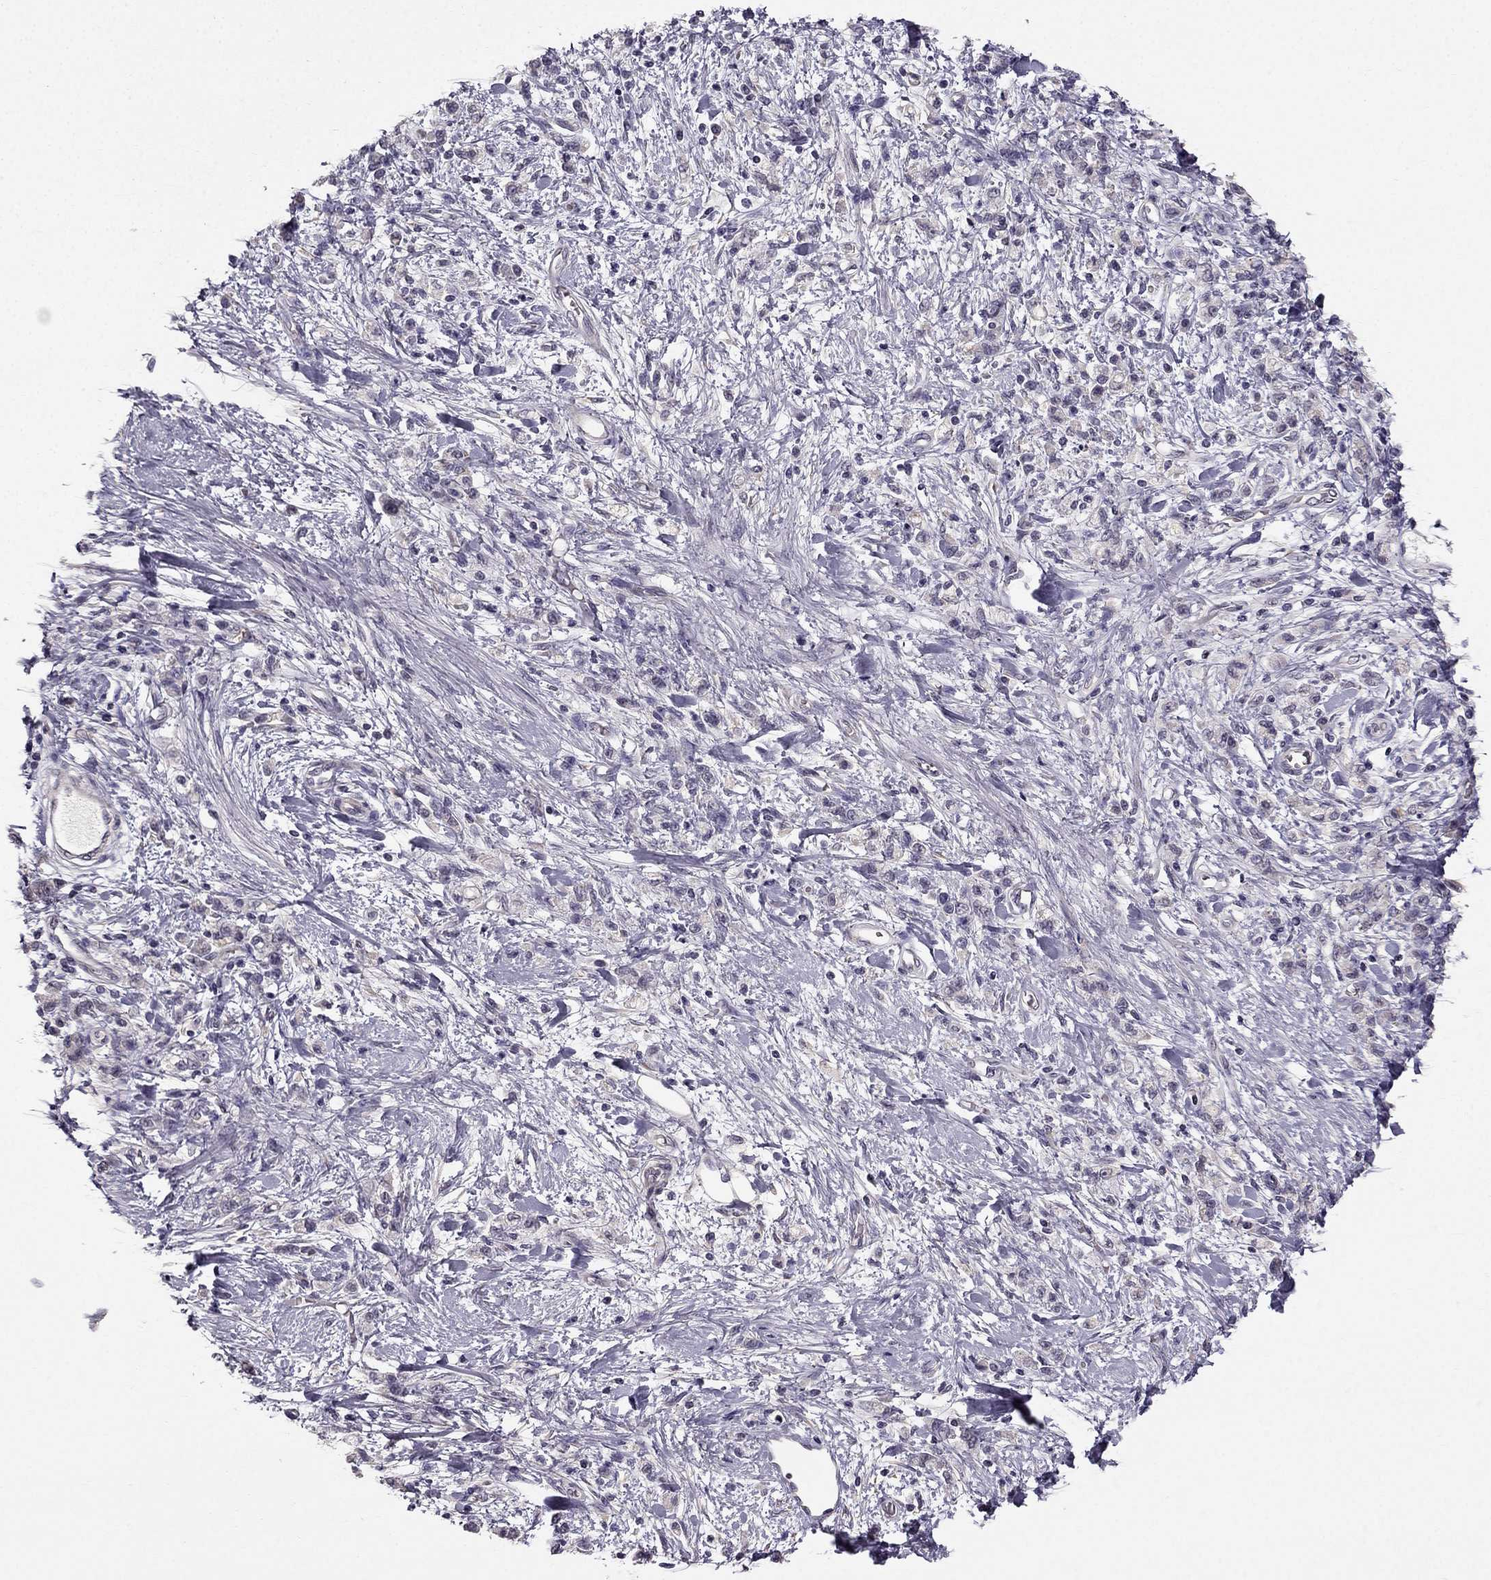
{"staining": {"intensity": "negative", "quantity": "none", "location": "none"}, "tissue": "stomach cancer", "cell_type": "Tumor cells", "image_type": "cancer", "snomed": [{"axis": "morphology", "description": "Adenocarcinoma, NOS"}, {"axis": "topography", "description": "Stomach"}], "caption": "Stomach cancer was stained to show a protein in brown. There is no significant positivity in tumor cells.", "gene": "TSPYL5", "patient": {"sex": "male", "age": 77}}